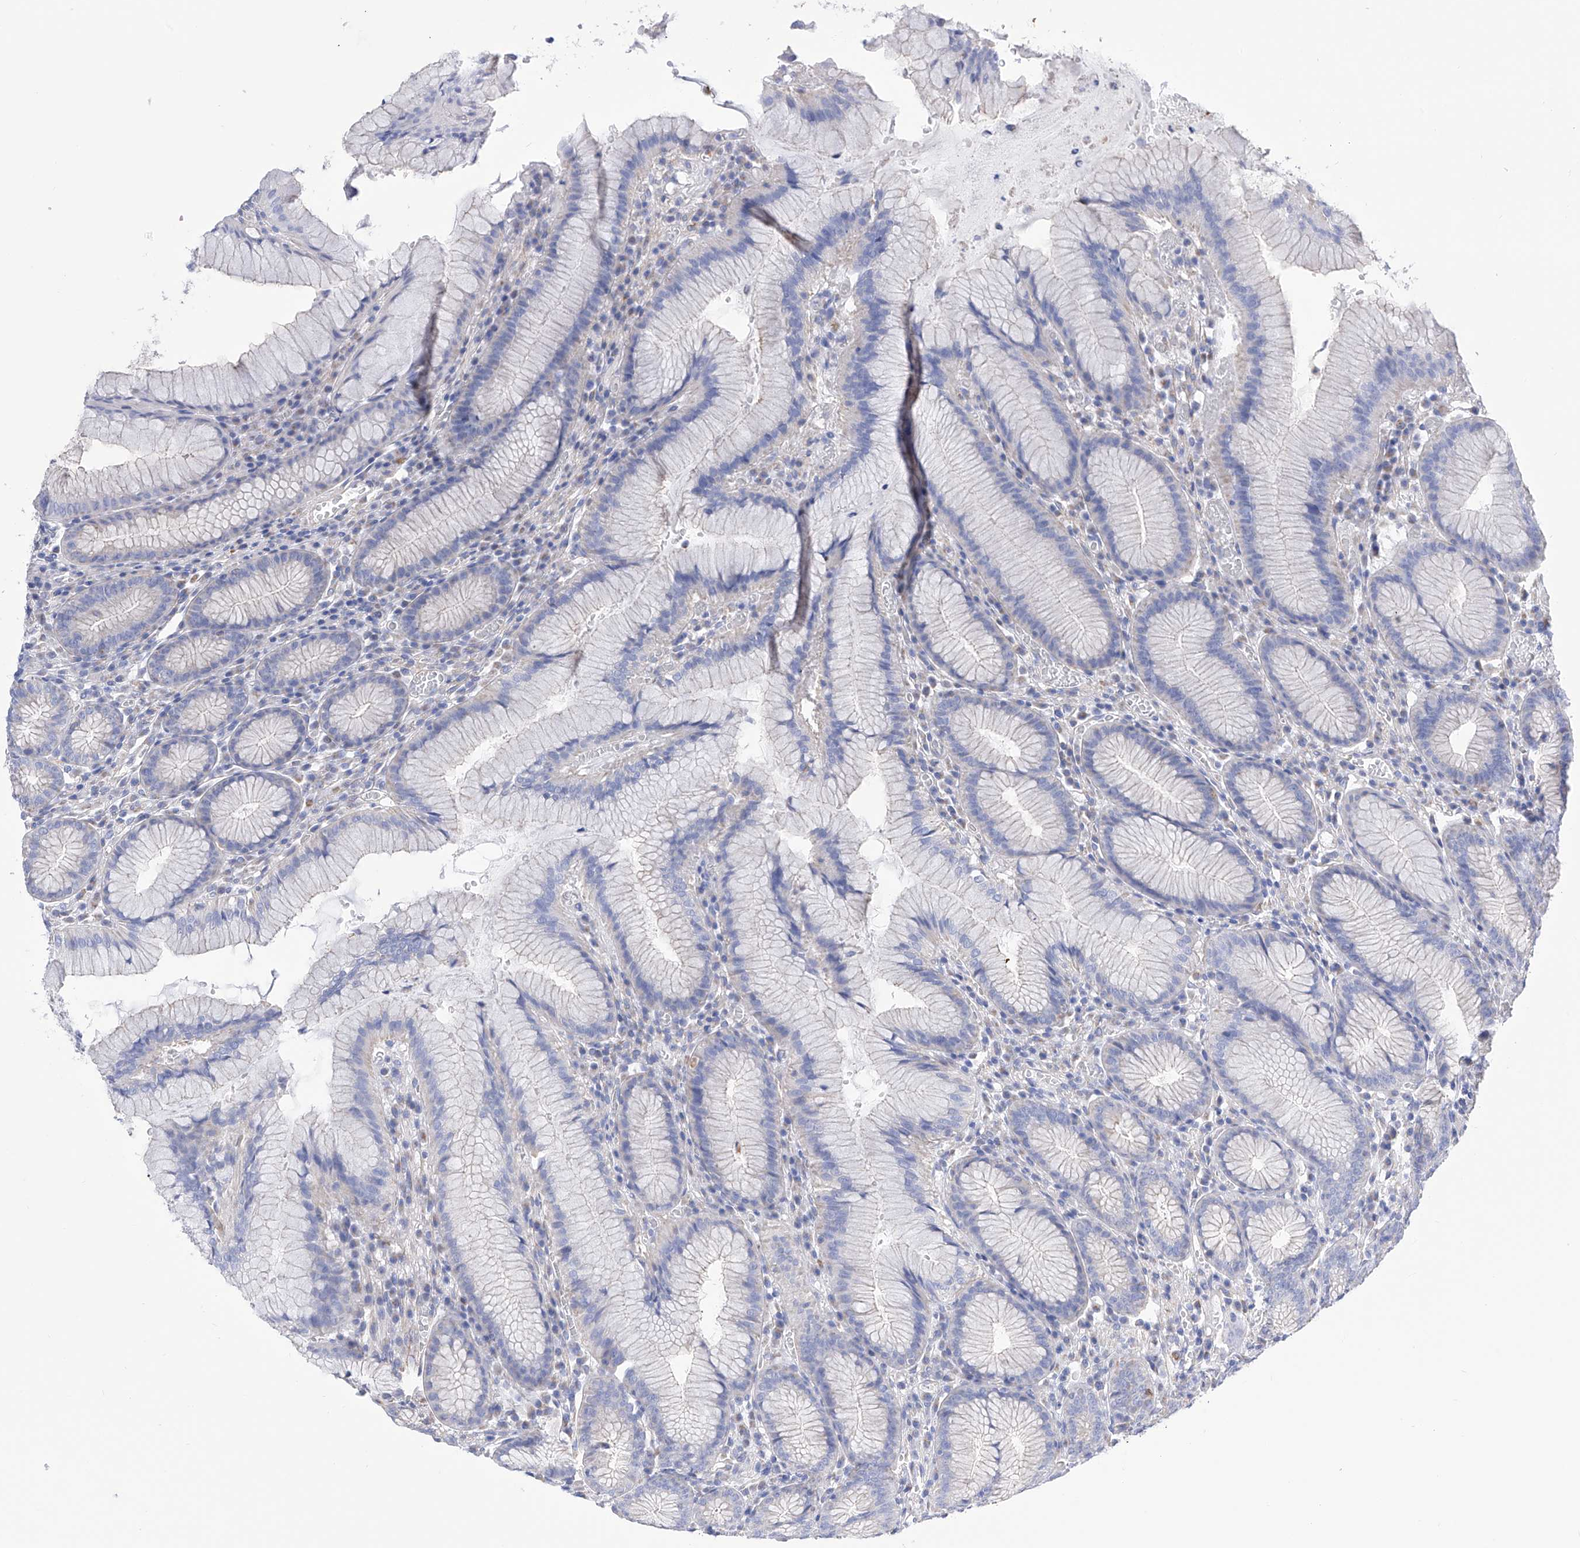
{"staining": {"intensity": "negative", "quantity": "none", "location": "none"}, "tissue": "stomach", "cell_type": "Glandular cells", "image_type": "normal", "snomed": [{"axis": "morphology", "description": "Normal tissue, NOS"}, {"axis": "topography", "description": "Stomach"}], "caption": "Glandular cells are negative for brown protein staining in benign stomach. (DAB immunohistochemistry (IHC), high magnification).", "gene": "FLG", "patient": {"sex": "male", "age": 55}}